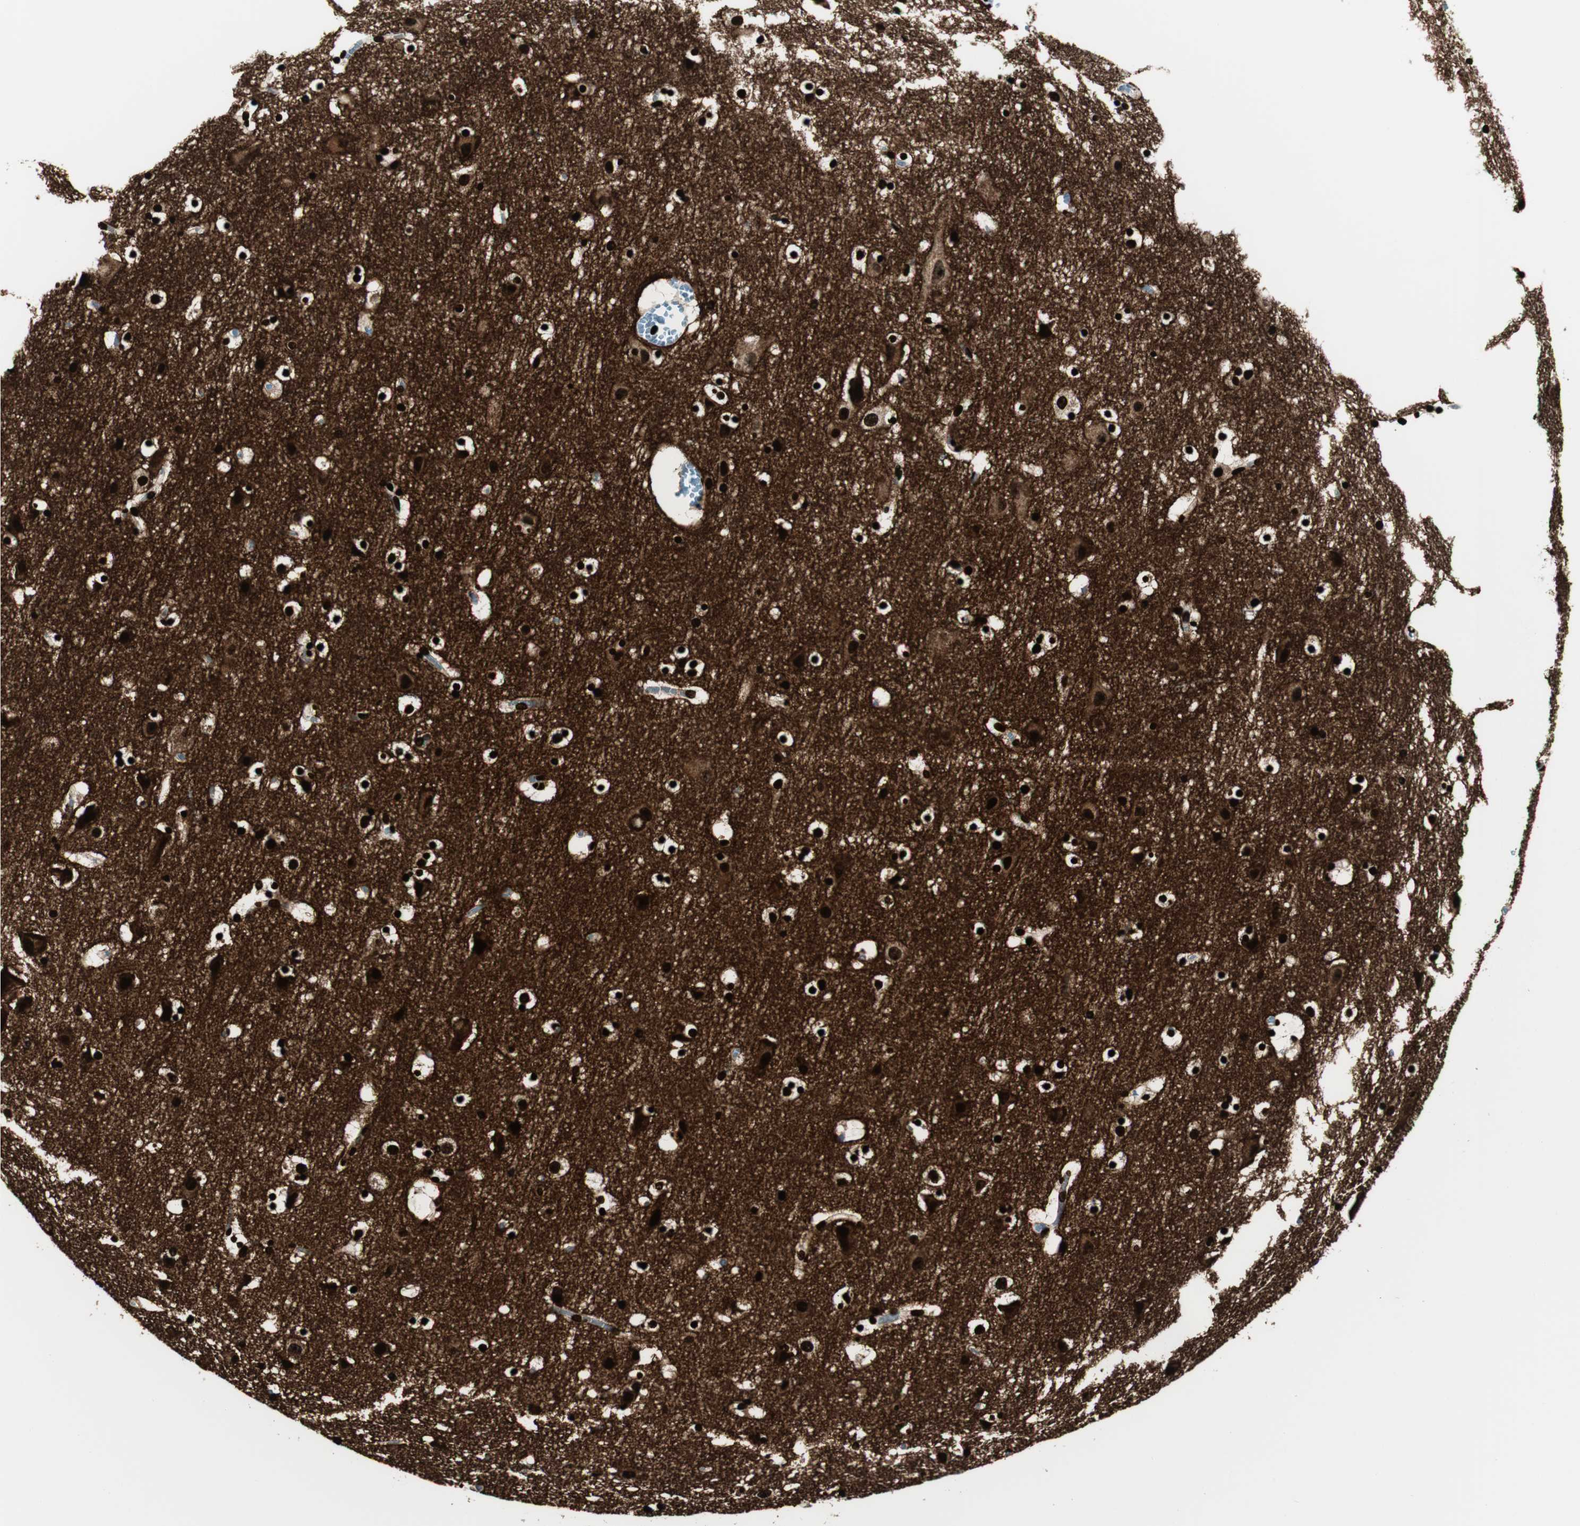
{"staining": {"intensity": "strong", "quantity": "25%-75%", "location": "nuclear"}, "tissue": "cerebral cortex", "cell_type": "Endothelial cells", "image_type": "normal", "snomed": [{"axis": "morphology", "description": "Normal tissue, NOS"}, {"axis": "topography", "description": "Cerebral cortex"}], "caption": "Endothelial cells reveal high levels of strong nuclear positivity in about 25%-75% of cells in unremarkable human cerebral cortex. (IHC, brightfield microscopy, high magnification).", "gene": "GAP43", "patient": {"sex": "male", "age": 45}}